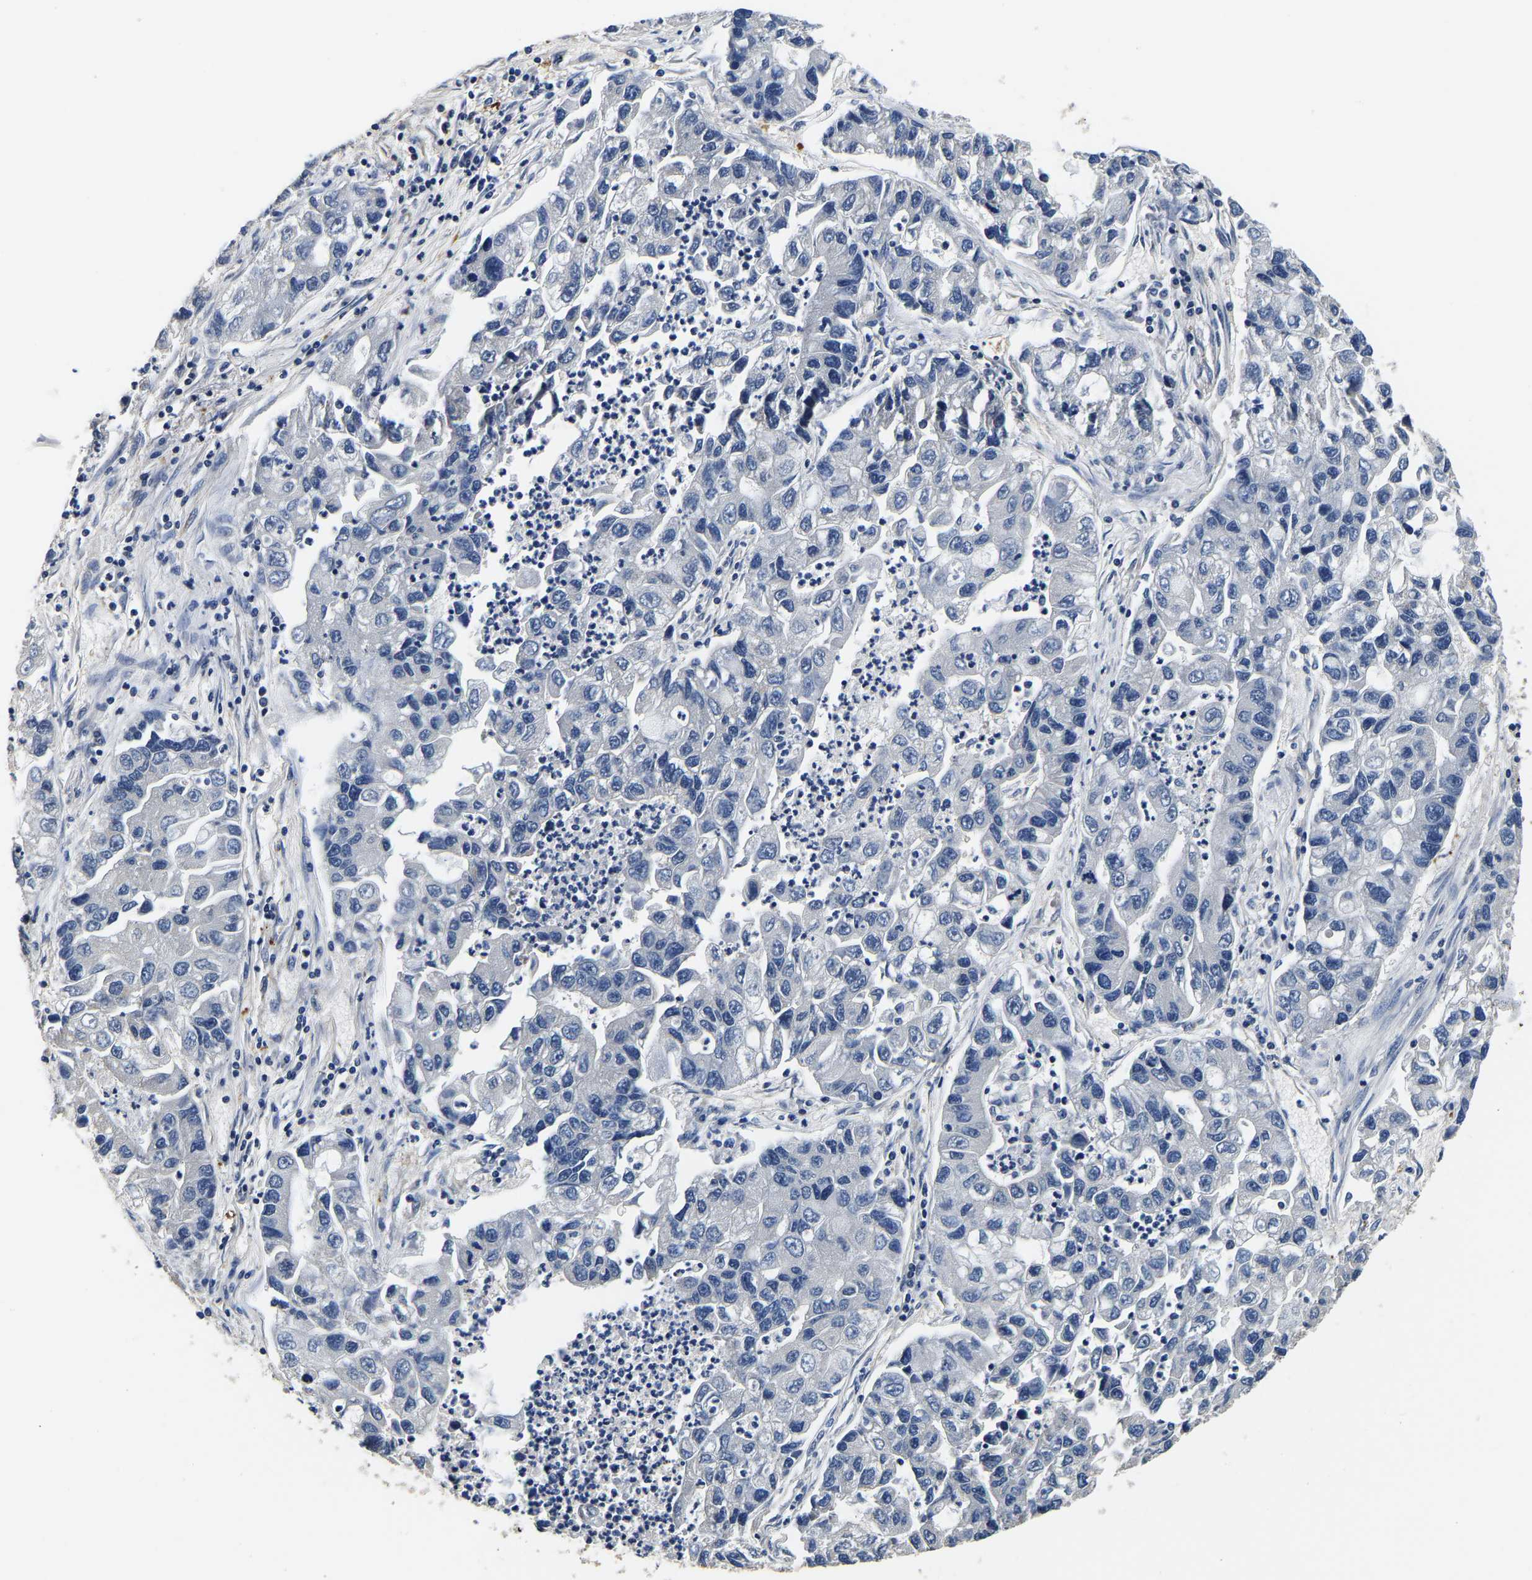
{"staining": {"intensity": "negative", "quantity": "none", "location": "none"}, "tissue": "lung cancer", "cell_type": "Tumor cells", "image_type": "cancer", "snomed": [{"axis": "morphology", "description": "Adenocarcinoma, NOS"}, {"axis": "topography", "description": "Lung"}], "caption": "Photomicrograph shows no significant protein expression in tumor cells of adenocarcinoma (lung).", "gene": "SH3GLB1", "patient": {"sex": "female", "age": 51}}